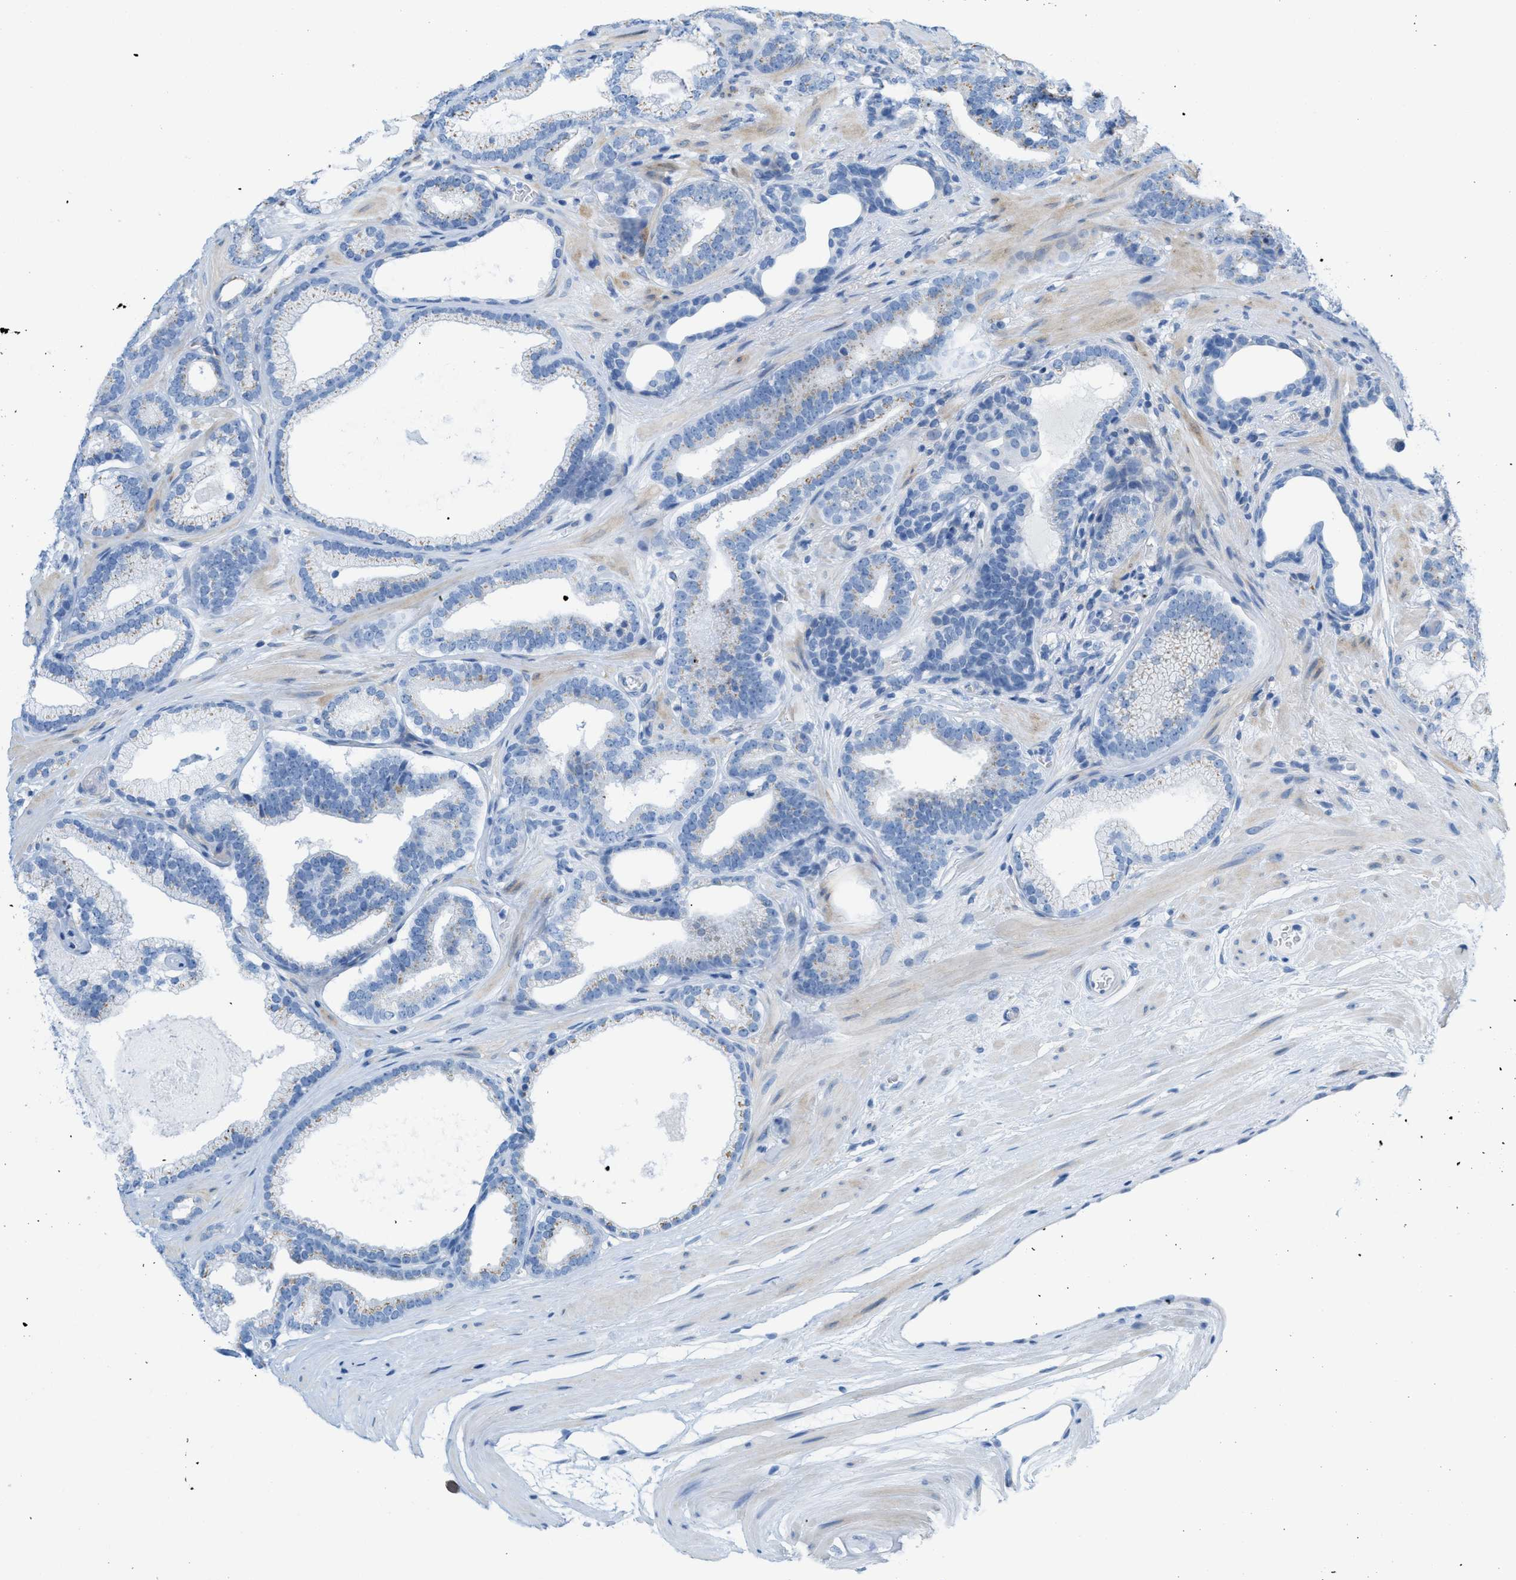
{"staining": {"intensity": "weak", "quantity": "<25%", "location": "cytoplasmic/membranous"}, "tissue": "prostate cancer", "cell_type": "Tumor cells", "image_type": "cancer", "snomed": [{"axis": "morphology", "description": "Adenocarcinoma, High grade"}, {"axis": "topography", "description": "Prostate"}], "caption": "Immunohistochemistry (IHC) image of prostate high-grade adenocarcinoma stained for a protein (brown), which shows no expression in tumor cells.", "gene": "ASGR1", "patient": {"sex": "male", "age": 60}}